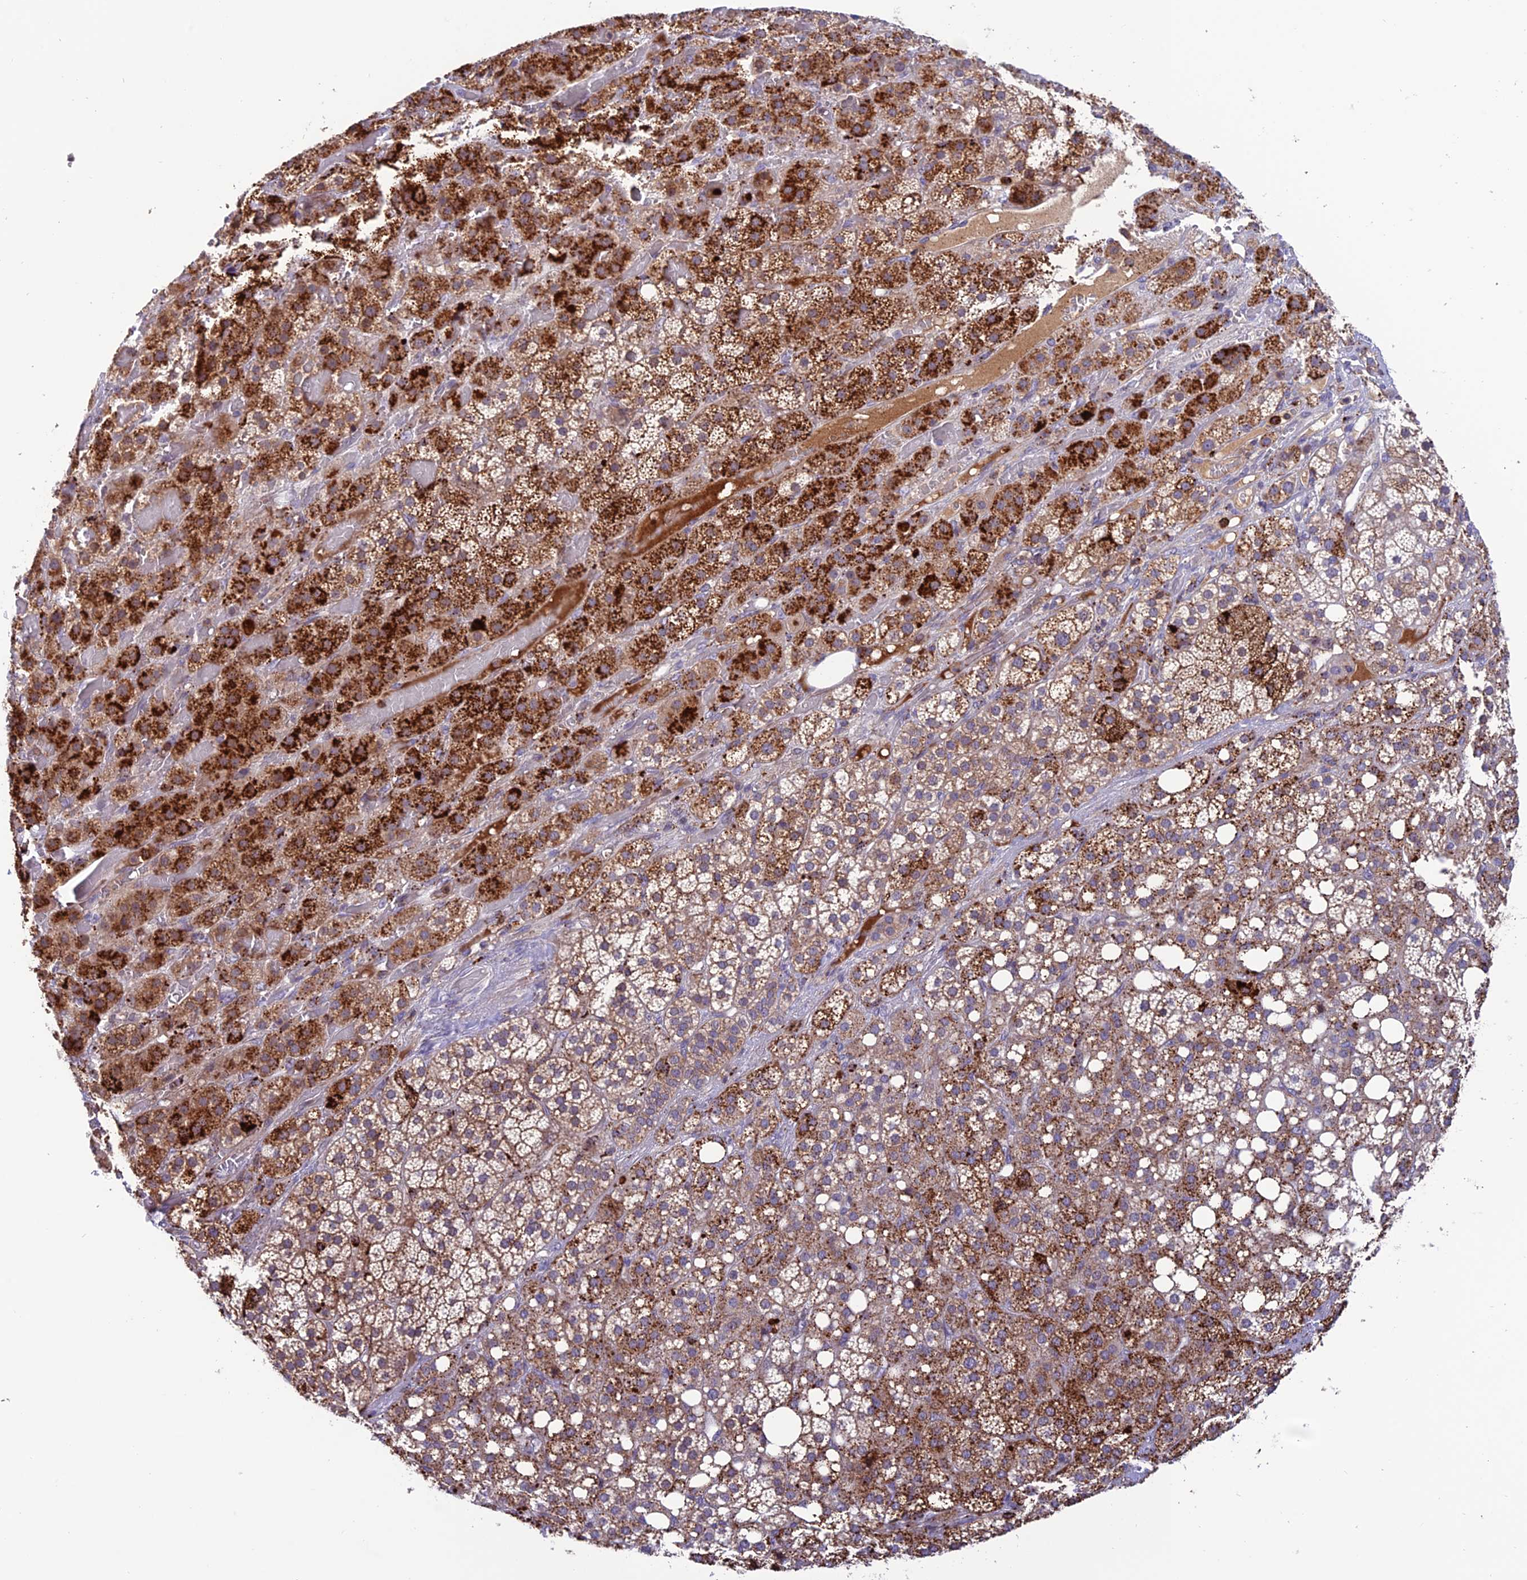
{"staining": {"intensity": "strong", "quantity": "25%-75%", "location": "cytoplasmic/membranous"}, "tissue": "adrenal gland", "cell_type": "Glandular cells", "image_type": "normal", "snomed": [{"axis": "morphology", "description": "Normal tissue, NOS"}, {"axis": "topography", "description": "Adrenal gland"}], "caption": "The histopathology image exhibits immunohistochemical staining of unremarkable adrenal gland. There is strong cytoplasmic/membranous expression is appreciated in approximately 25%-75% of glandular cells.", "gene": "ARHGEF18", "patient": {"sex": "female", "age": 59}}